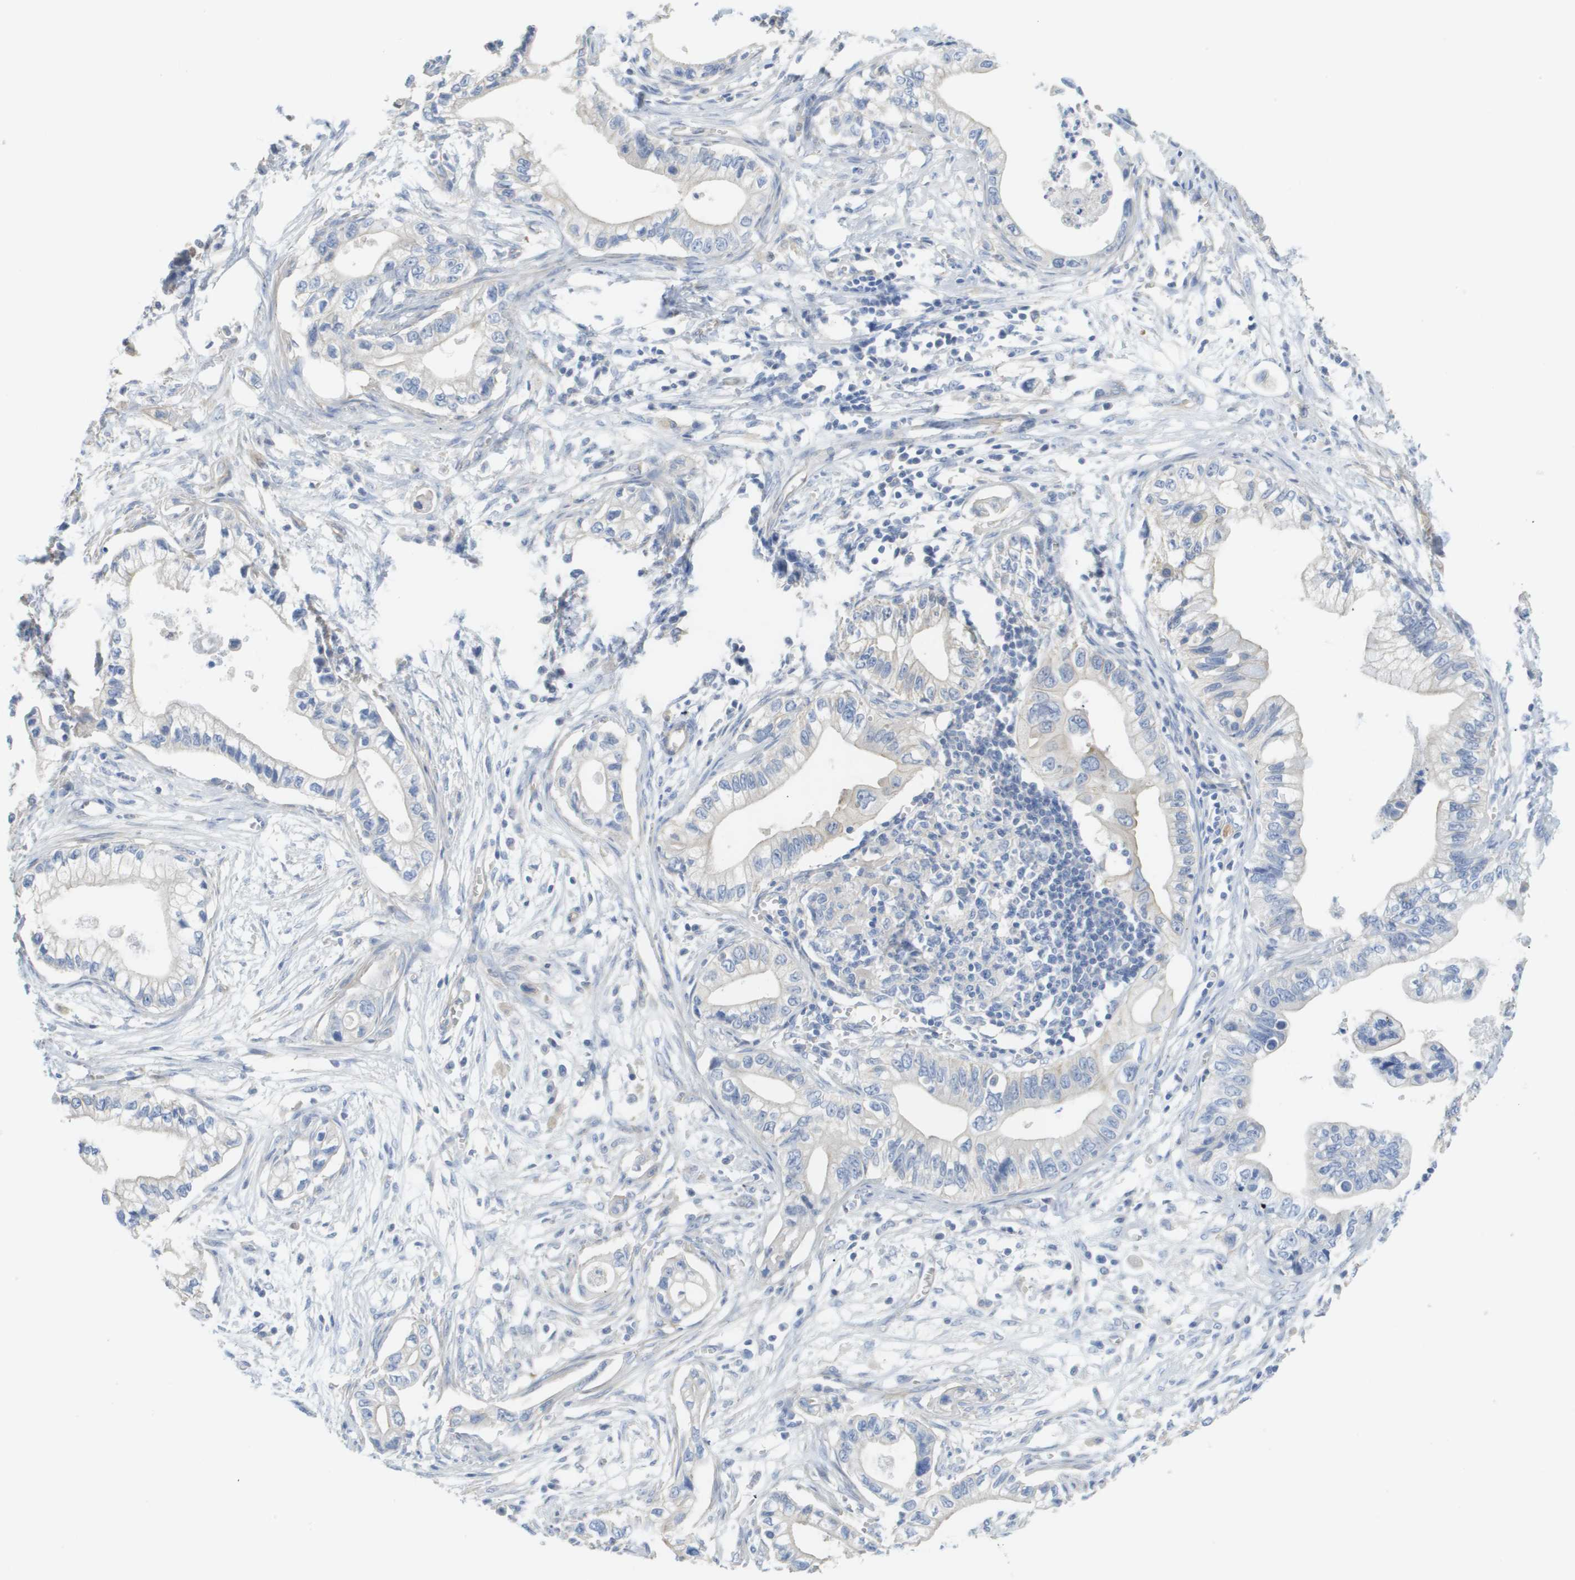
{"staining": {"intensity": "negative", "quantity": "none", "location": "none"}, "tissue": "pancreatic cancer", "cell_type": "Tumor cells", "image_type": "cancer", "snomed": [{"axis": "morphology", "description": "Adenocarcinoma, NOS"}, {"axis": "topography", "description": "Pancreas"}], "caption": "Immunohistochemistry histopathology image of neoplastic tissue: adenocarcinoma (pancreatic) stained with DAB displays no significant protein positivity in tumor cells.", "gene": "MYL3", "patient": {"sex": "male", "age": 56}}